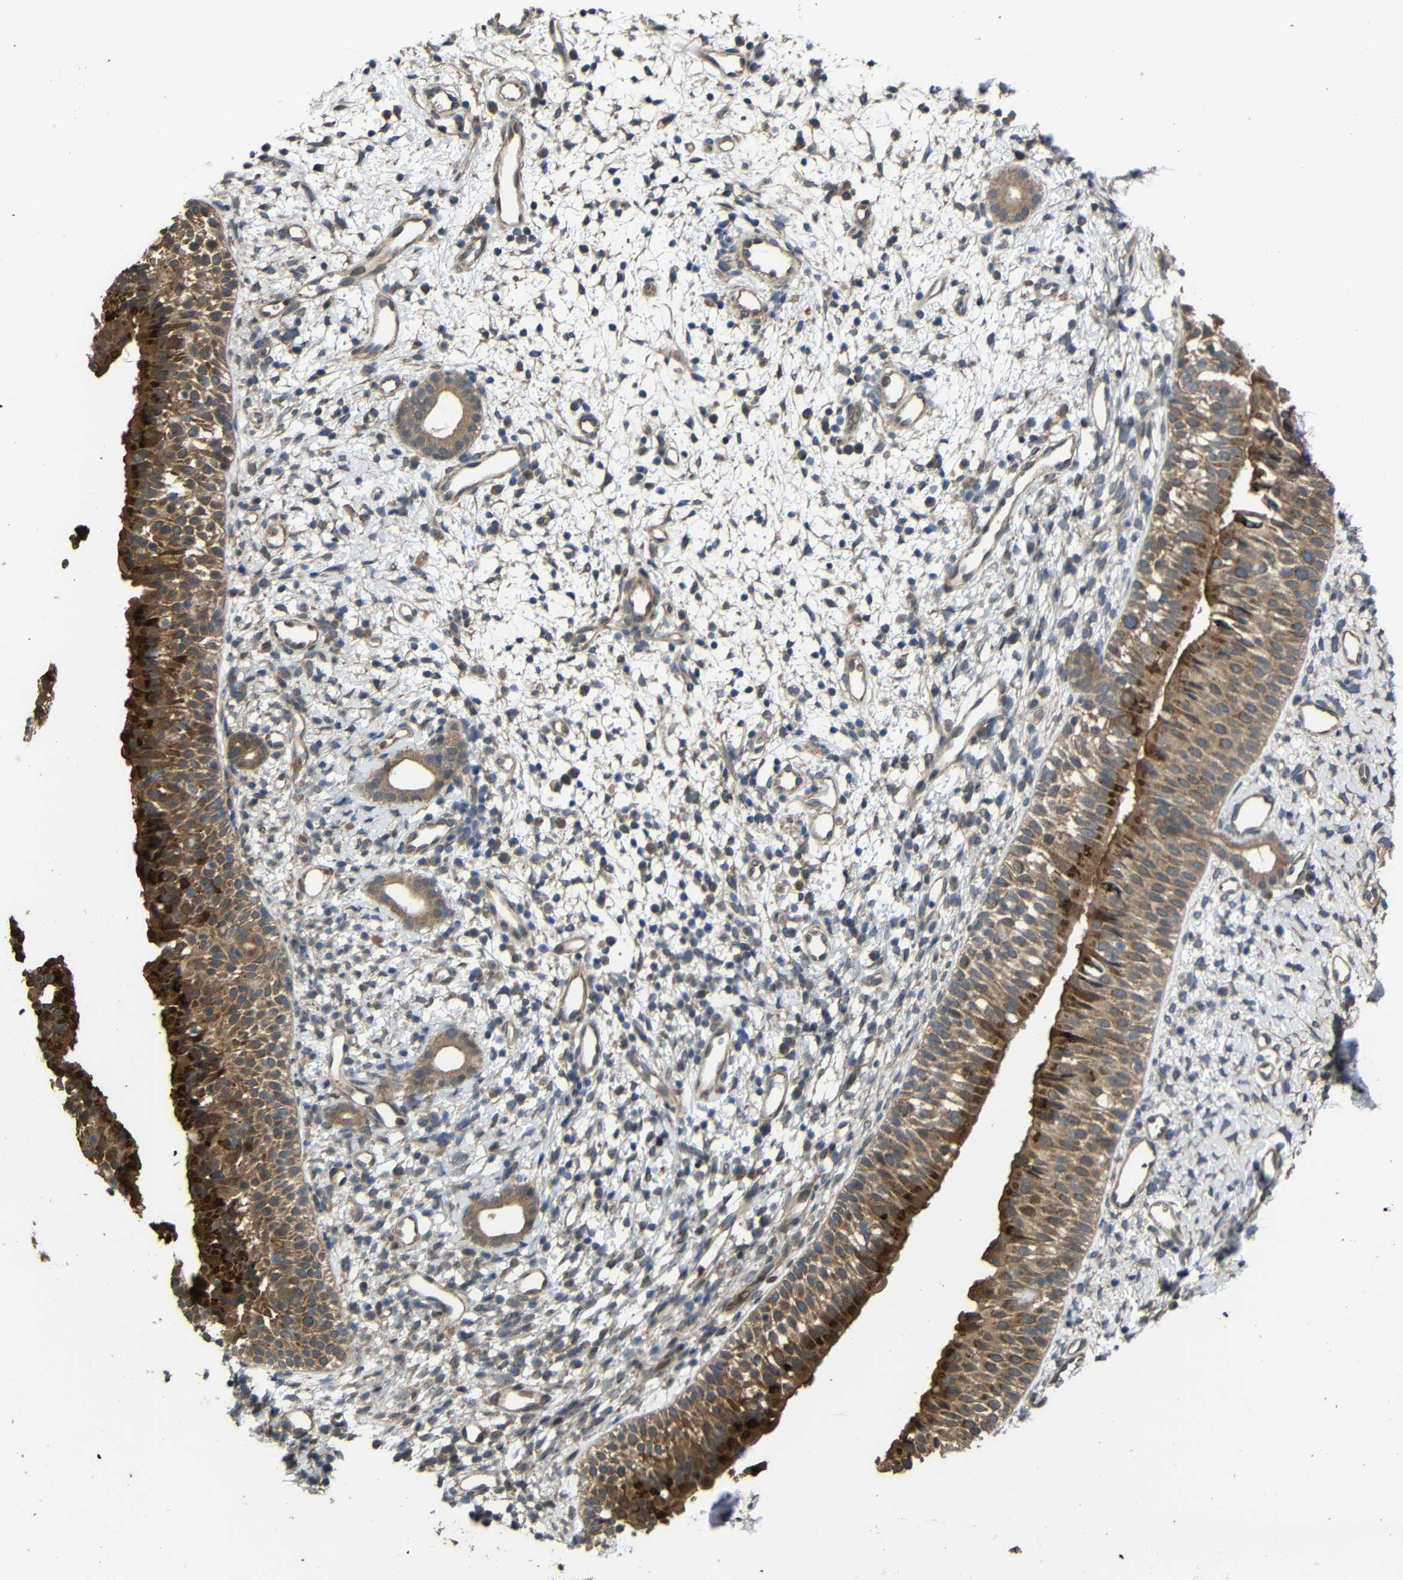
{"staining": {"intensity": "moderate", "quantity": ">75%", "location": "cytoplasmic/membranous"}, "tissue": "nasopharynx", "cell_type": "Respiratory epithelial cells", "image_type": "normal", "snomed": [{"axis": "morphology", "description": "Normal tissue, NOS"}, {"axis": "topography", "description": "Nasopharynx"}], "caption": "Immunohistochemistry staining of unremarkable nasopharynx, which reveals medium levels of moderate cytoplasmic/membranous positivity in about >75% of respiratory epithelial cells indicating moderate cytoplasmic/membranous protein expression. The staining was performed using DAB (brown) for protein detection and nuclei were counterstained in hematoxylin (blue).", "gene": "CHST9", "patient": {"sex": "male", "age": 22}}